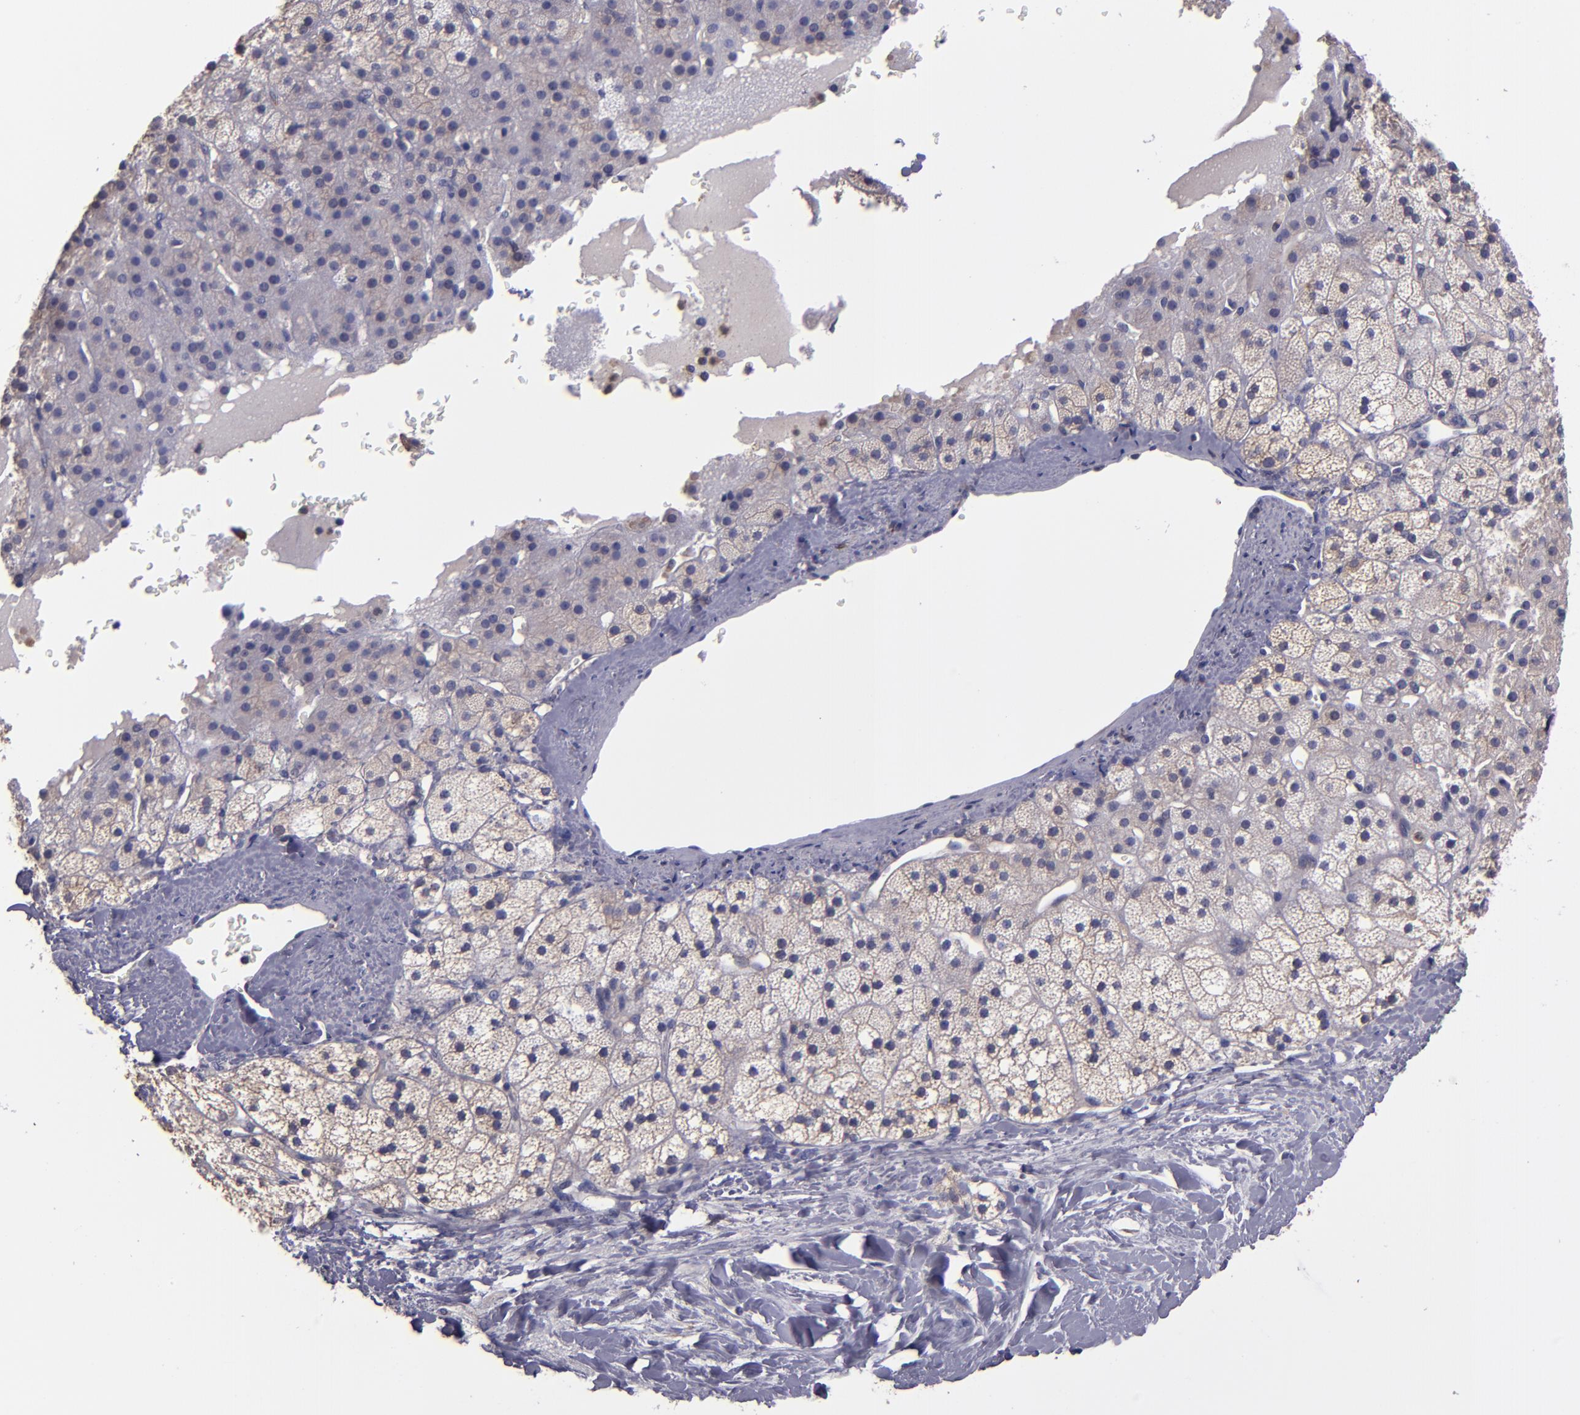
{"staining": {"intensity": "moderate", "quantity": "25%-75%", "location": "cytoplasmic/membranous"}, "tissue": "adrenal gland", "cell_type": "Glandular cells", "image_type": "normal", "snomed": [{"axis": "morphology", "description": "Normal tissue, NOS"}, {"axis": "topography", "description": "Adrenal gland"}], "caption": "An image showing moderate cytoplasmic/membranous expression in approximately 25%-75% of glandular cells in unremarkable adrenal gland, as visualized by brown immunohistochemical staining.", "gene": "CARS1", "patient": {"sex": "male", "age": 35}}